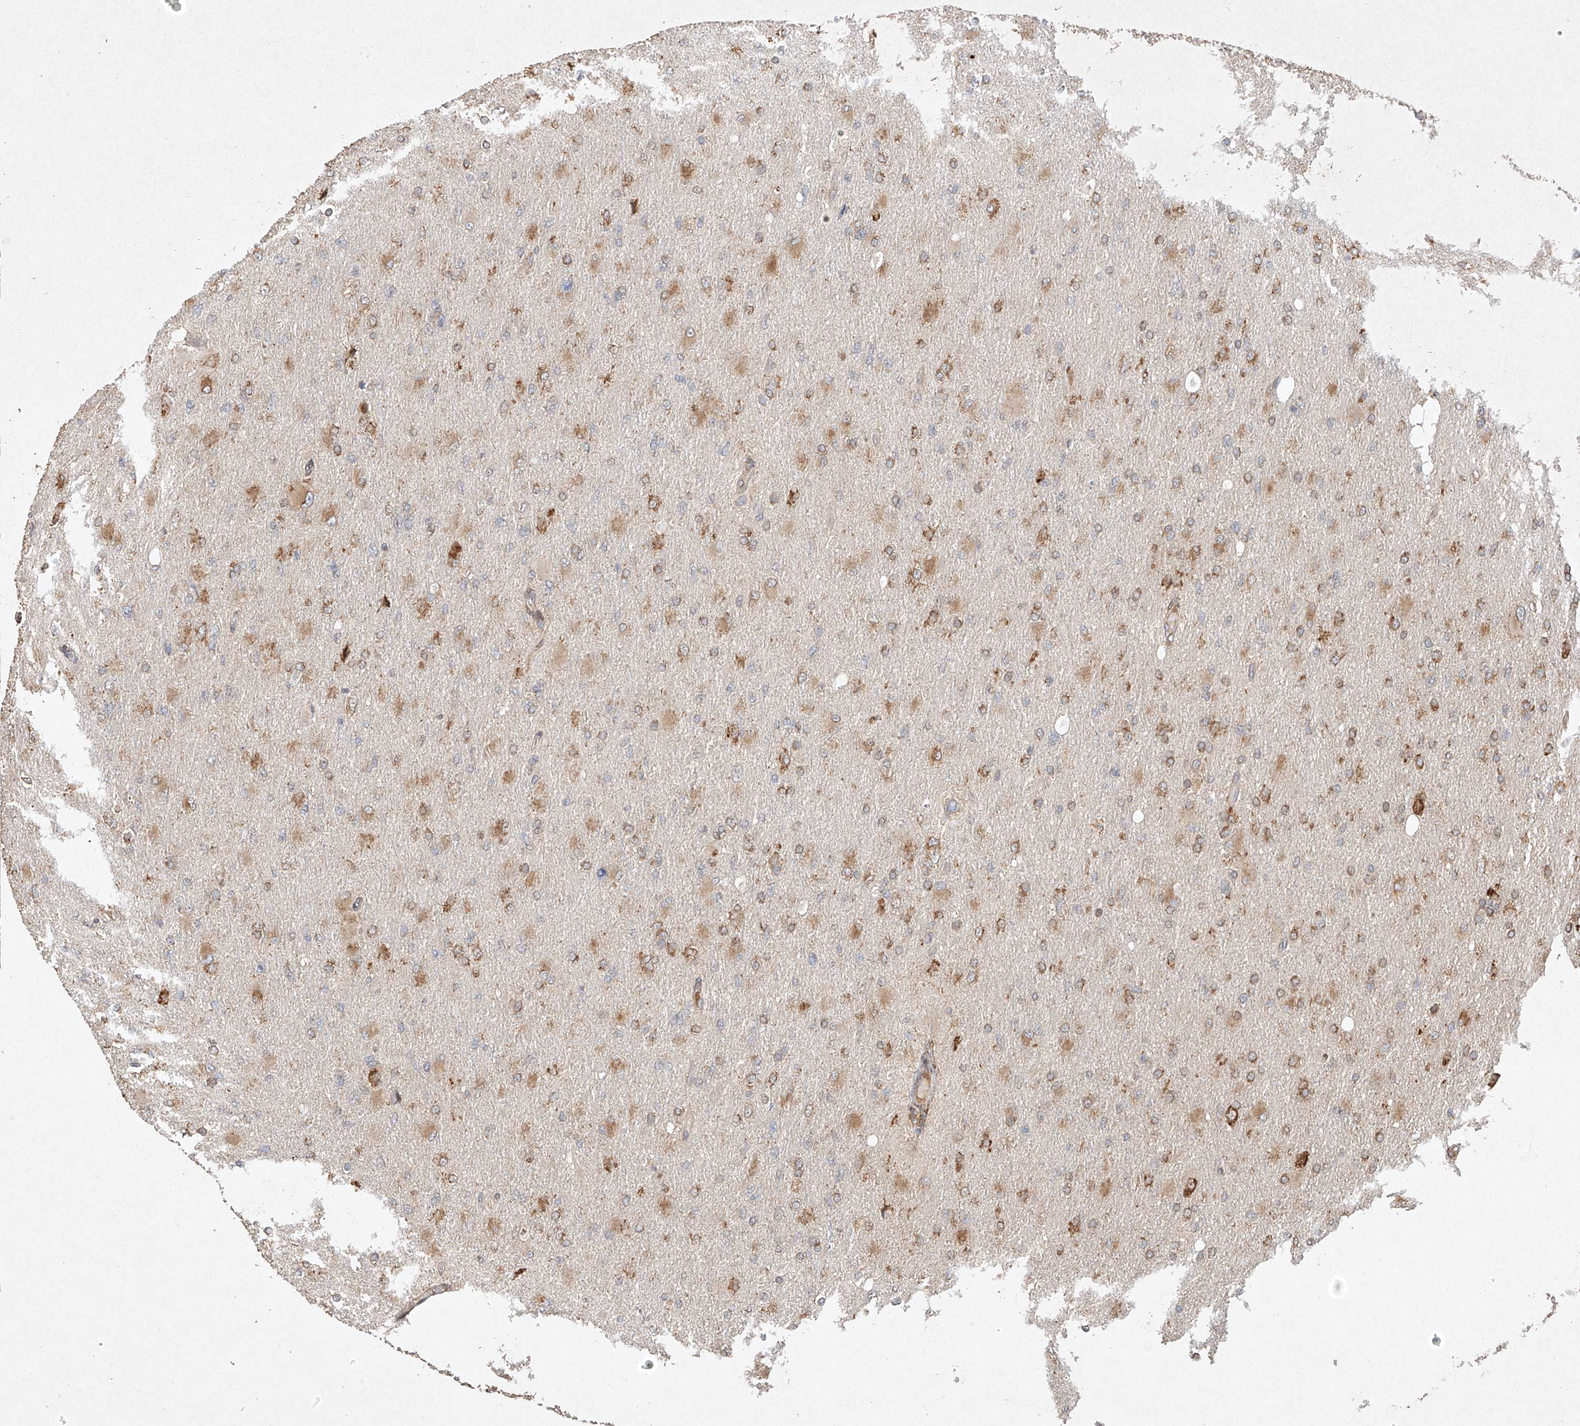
{"staining": {"intensity": "moderate", "quantity": "25%-75%", "location": "cytoplasmic/membranous"}, "tissue": "glioma", "cell_type": "Tumor cells", "image_type": "cancer", "snomed": [{"axis": "morphology", "description": "Glioma, malignant, High grade"}, {"axis": "topography", "description": "Cerebral cortex"}], "caption": "There is medium levels of moderate cytoplasmic/membranous positivity in tumor cells of glioma, as demonstrated by immunohistochemical staining (brown color).", "gene": "SEMA3B", "patient": {"sex": "female", "age": 36}}